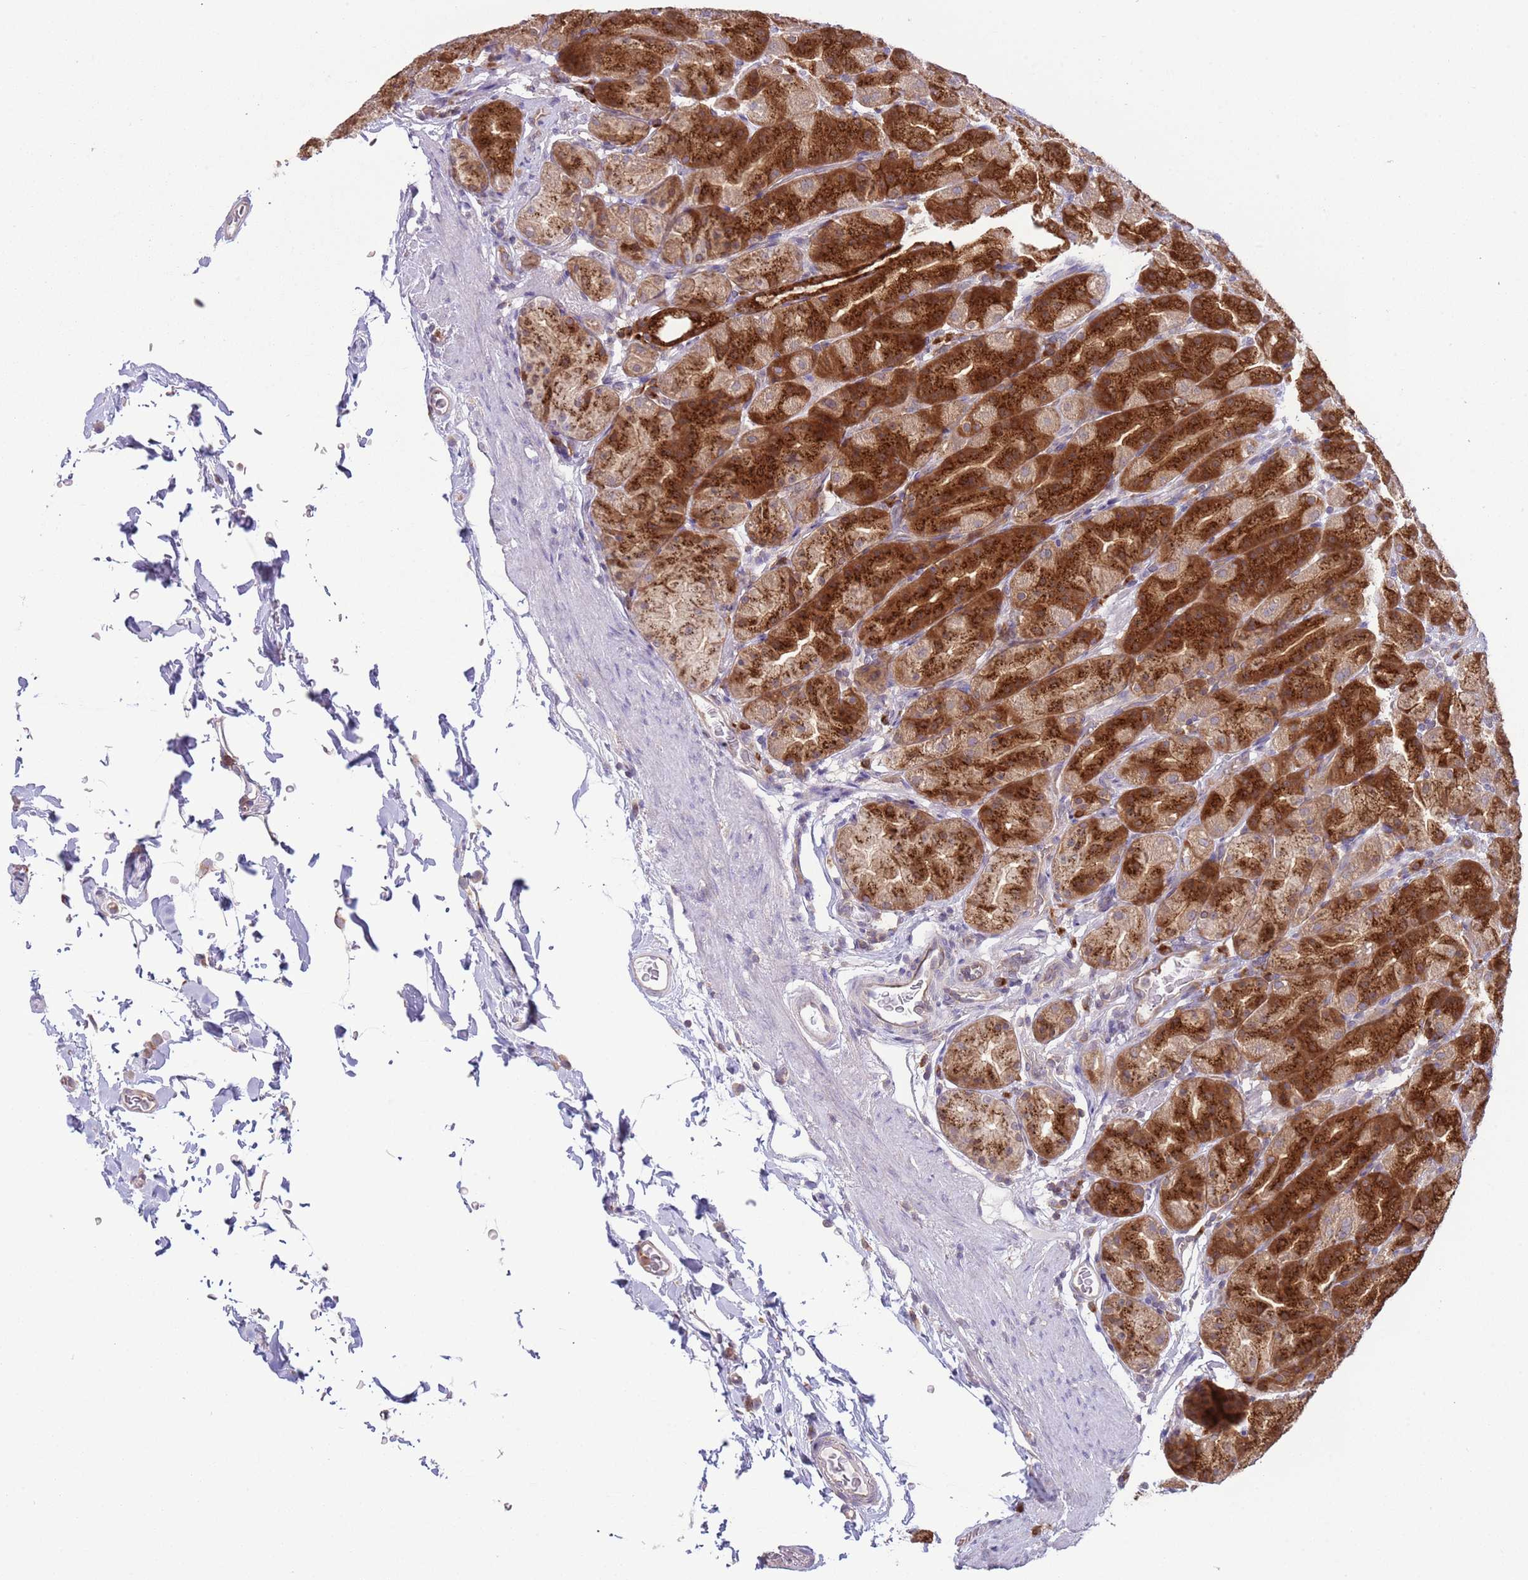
{"staining": {"intensity": "strong", "quantity": ">75%", "location": "cytoplasmic/membranous"}, "tissue": "stomach", "cell_type": "Glandular cells", "image_type": "normal", "snomed": [{"axis": "morphology", "description": "Normal tissue, NOS"}, {"axis": "topography", "description": "Stomach, upper"}, {"axis": "topography", "description": "Stomach"}], "caption": "Glandular cells demonstrate strong cytoplasmic/membranous staining in approximately >75% of cells in unremarkable stomach.", "gene": "COPE", "patient": {"sex": "male", "age": 68}}